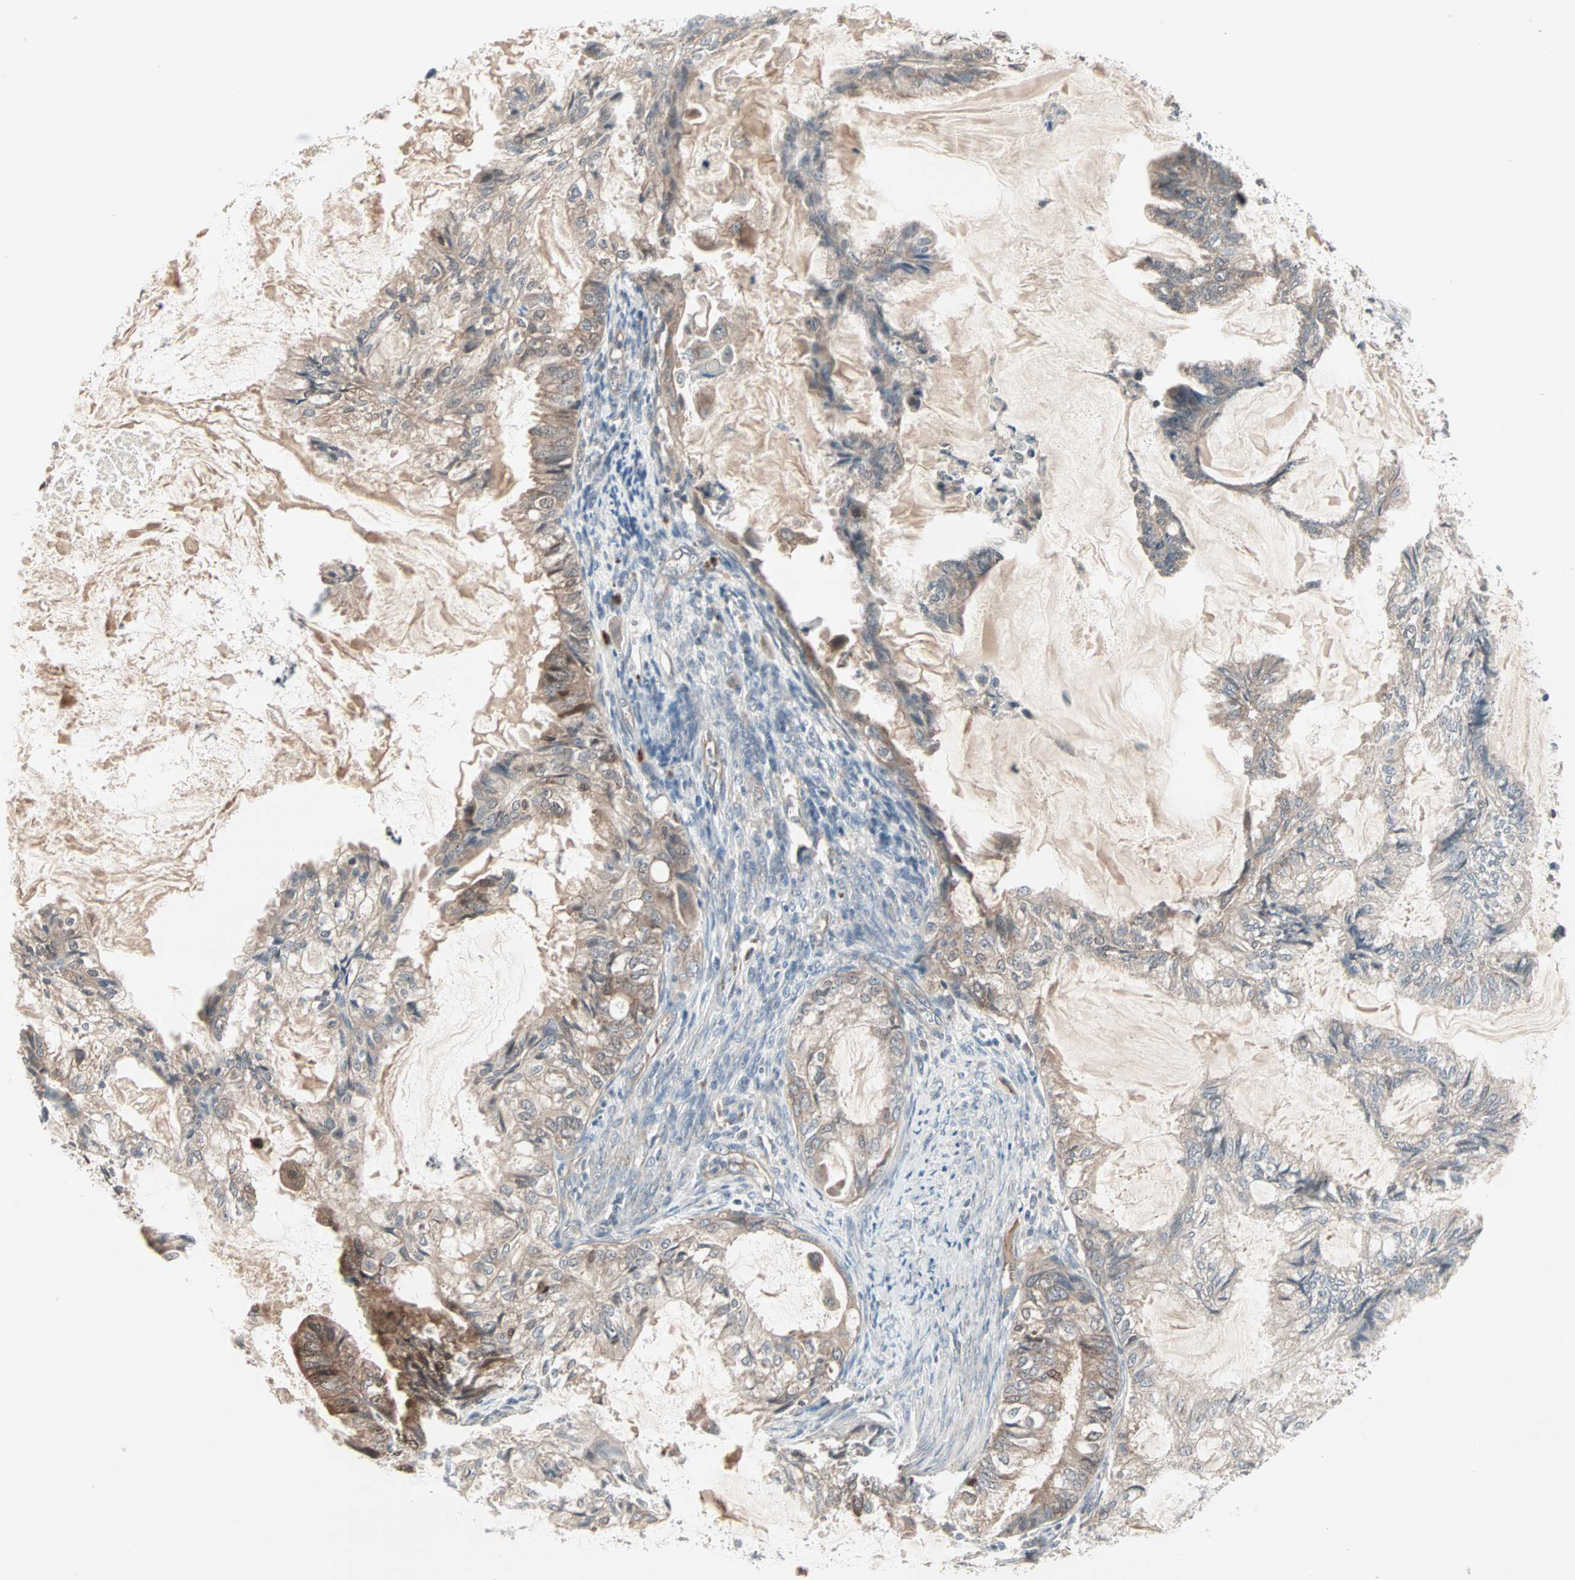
{"staining": {"intensity": "moderate", "quantity": "<25%", "location": "cytoplasmic/membranous"}, "tissue": "cervical cancer", "cell_type": "Tumor cells", "image_type": "cancer", "snomed": [{"axis": "morphology", "description": "Normal tissue, NOS"}, {"axis": "morphology", "description": "Adenocarcinoma, NOS"}, {"axis": "topography", "description": "Cervix"}, {"axis": "topography", "description": "Endometrium"}], "caption": "Adenocarcinoma (cervical) stained with IHC reveals moderate cytoplasmic/membranous positivity in about <25% of tumor cells. (brown staining indicates protein expression, while blue staining denotes nuclei).", "gene": "JMJD7-PLA2G4B", "patient": {"sex": "female", "age": 86}}